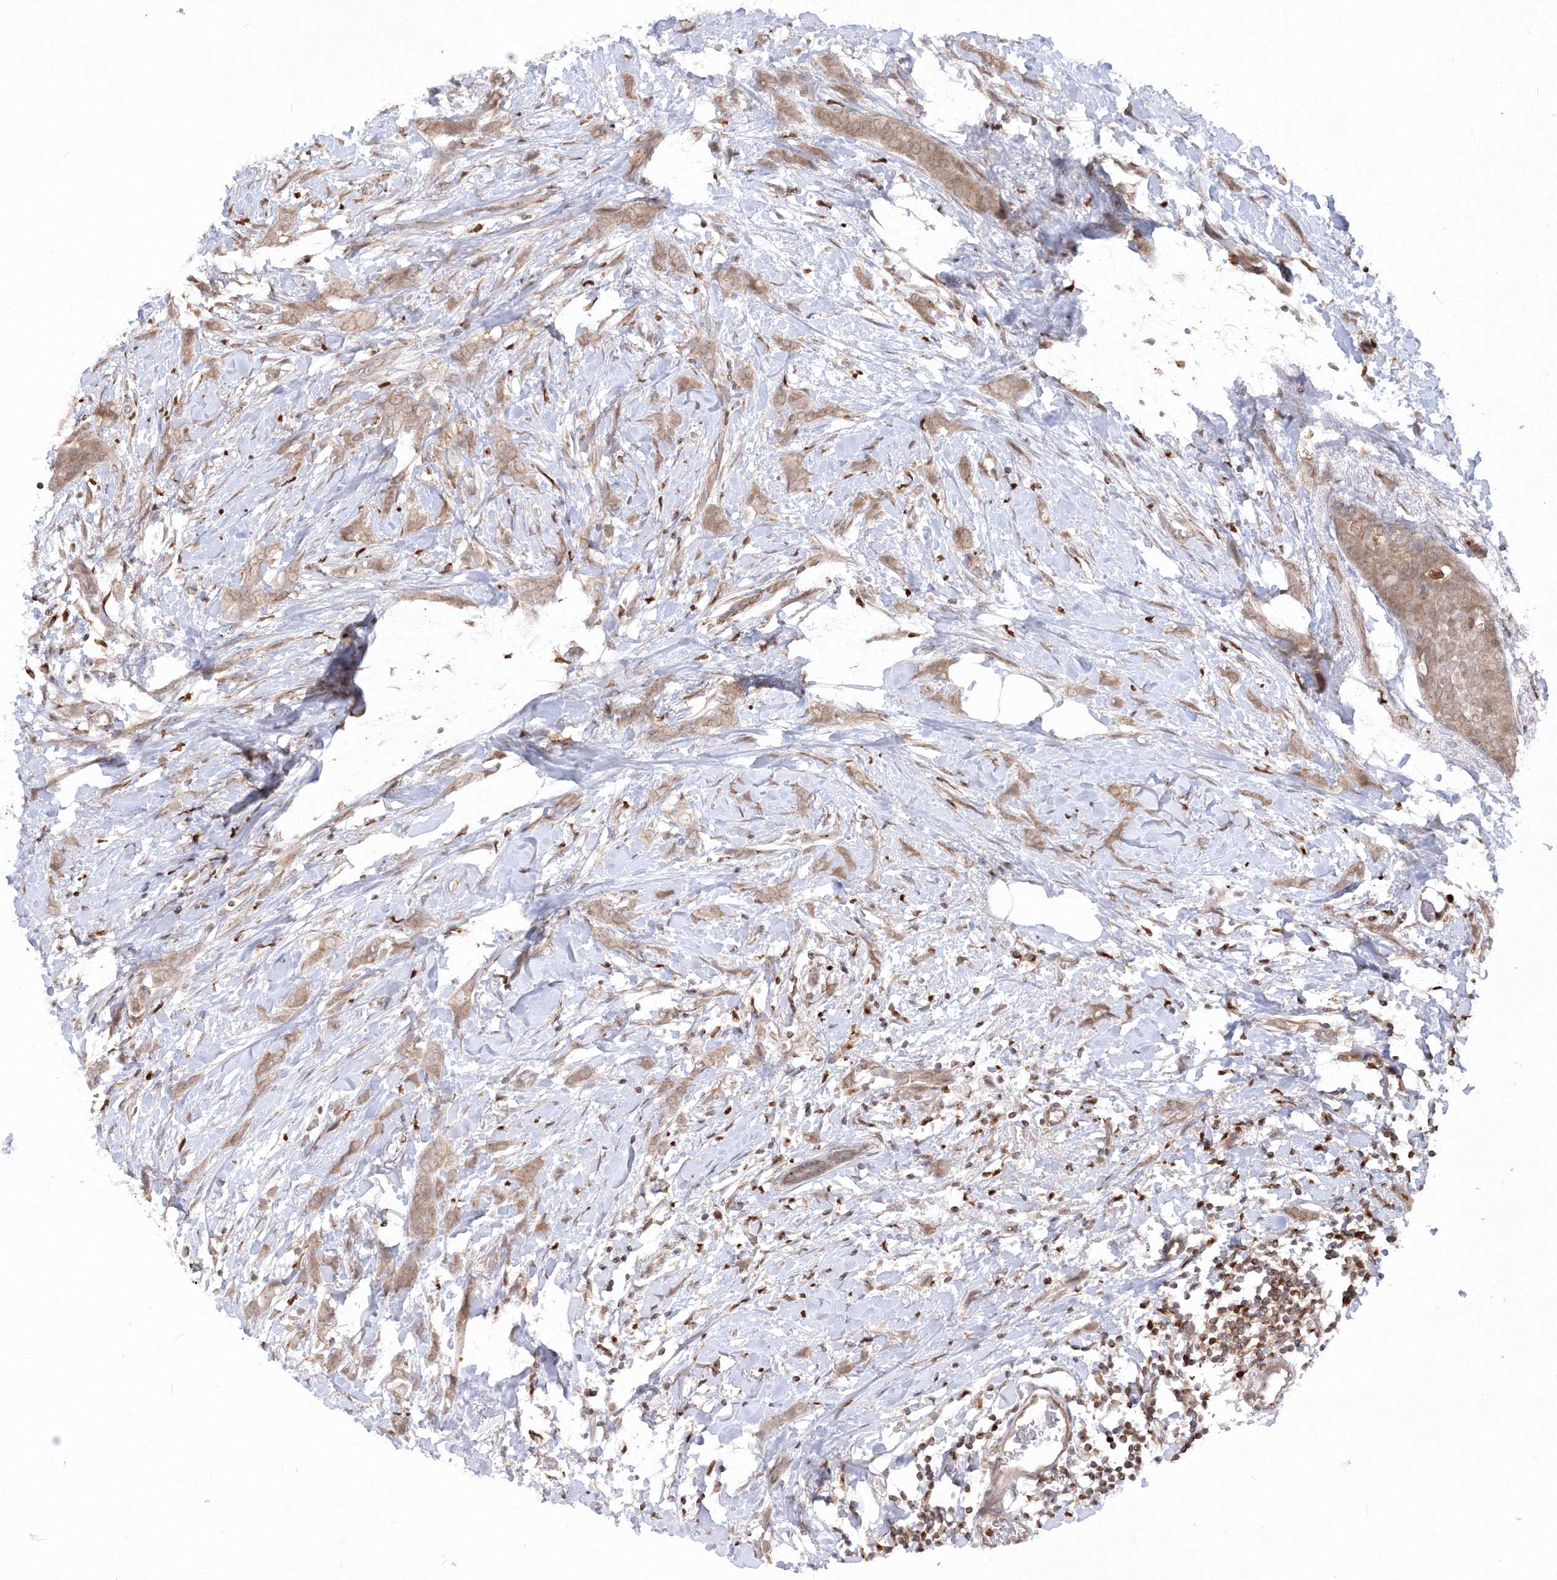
{"staining": {"intensity": "weak", "quantity": ">75%", "location": "cytoplasmic/membranous"}, "tissue": "breast cancer", "cell_type": "Tumor cells", "image_type": "cancer", "snomed": [{"axis": "morphology", "description": "Lobular carcinoma, in situ"}, {"axis": "morphology", "description": "Lobular carcinoma"}, {"axis": "topography", "description": "Breast"}], "caption": "Human lobular carcinoma (breast) stained with a protein marker reveals weak staining in tumor cells.", "gene": "TMEM50B", "patient": {"sex": "female", "age": 41}}